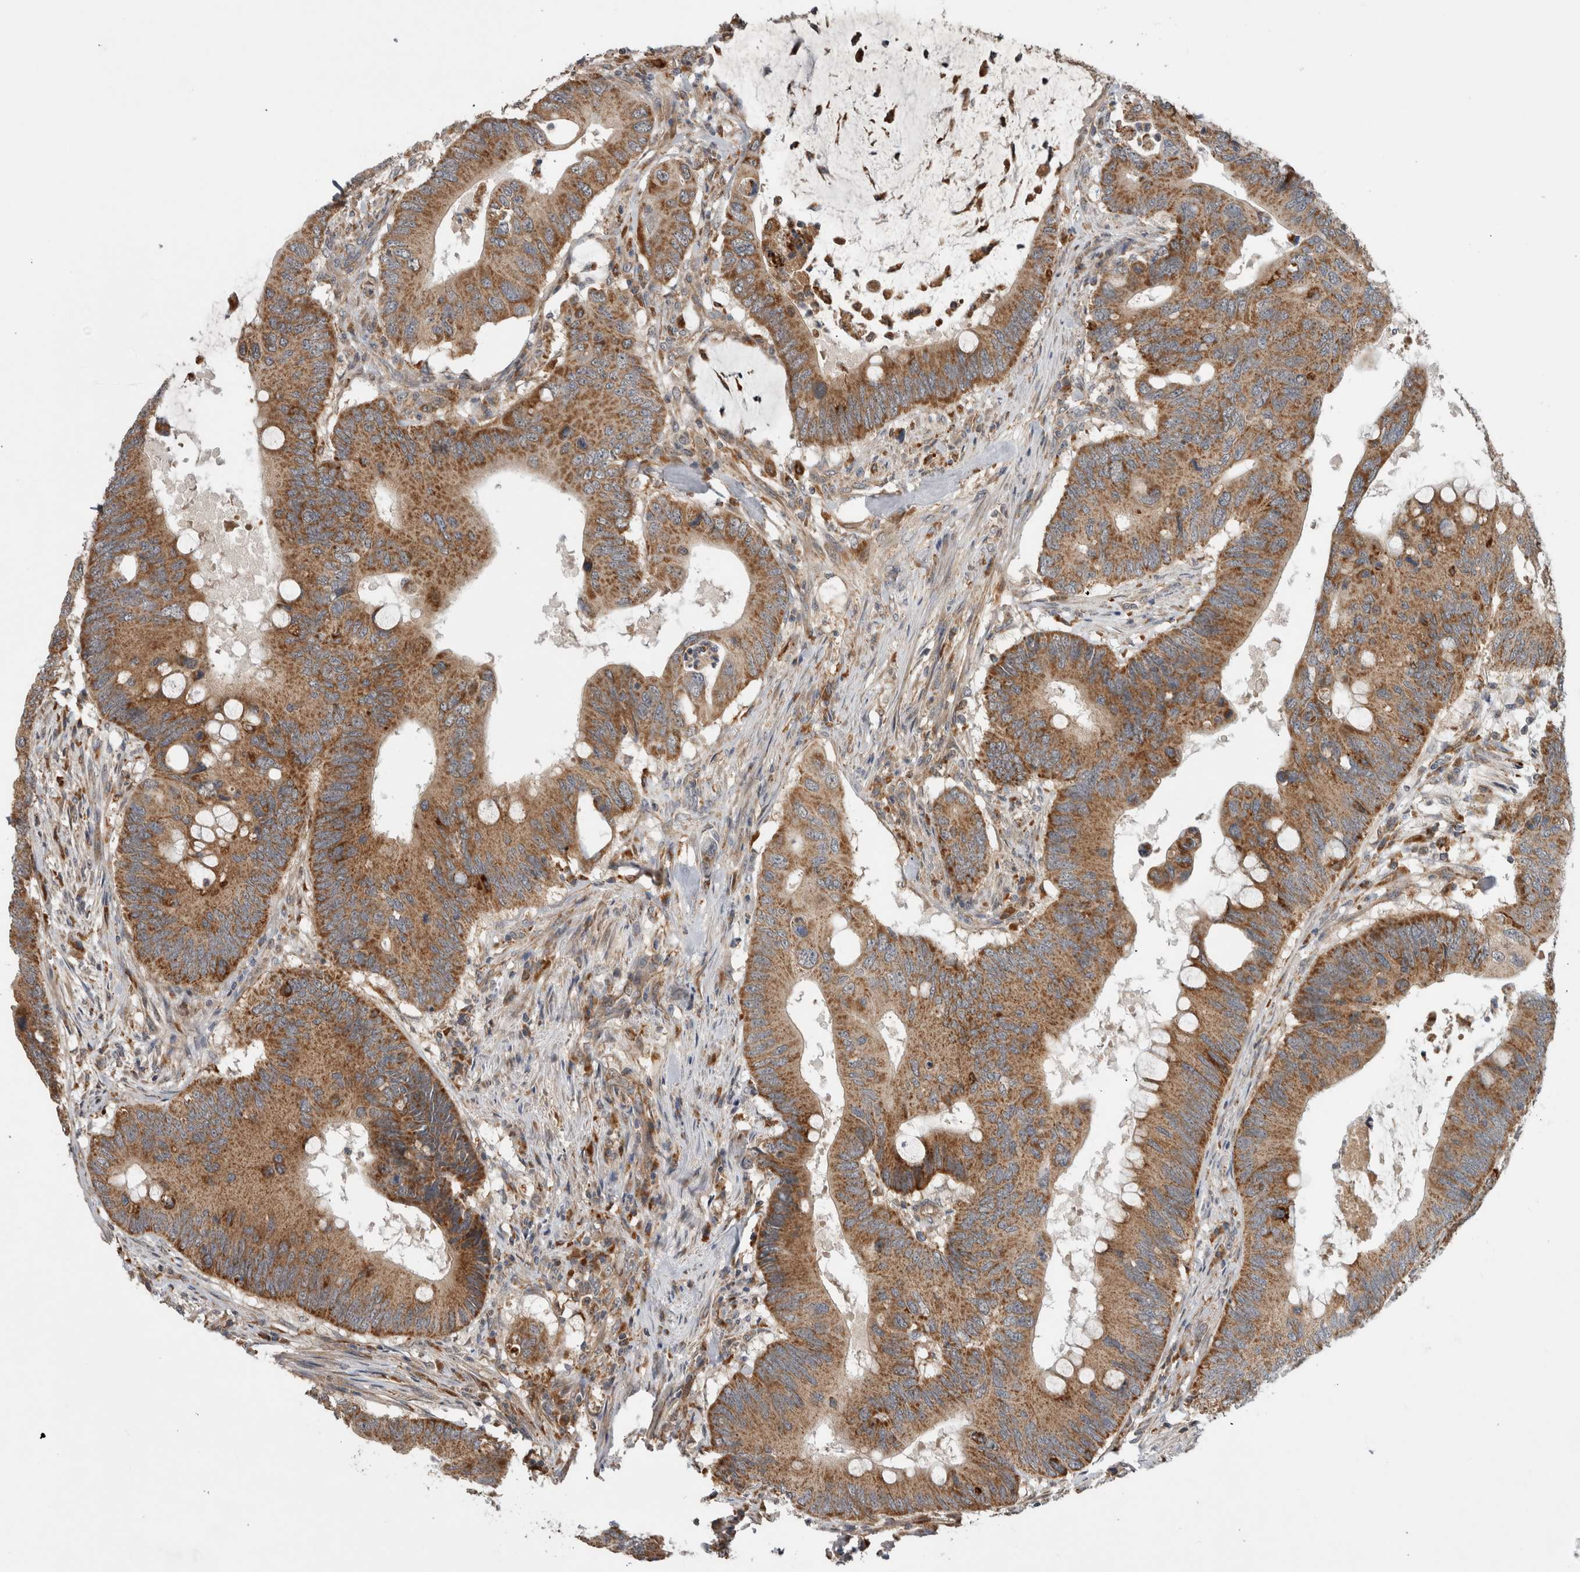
{"staining": {"intensity": "moderate", "quantity": ">75%", "location": "cytoplasmic/membranous"}, "tissue": "colorectal cancer", "cell_type": "Tumor cells", "image_type": "cancer", "snomed": [{"axis": "morphology", "description": "Adenocarcinoma, NOS"}, {"axis": "topography", "description": "Colon"}], "caption": "Moderate cytoplasmic/membranous positivity for a protein is seen in about >75% of tumor cells of colorectal adenocarcinoma using immunohistochemistry.", "gene": "ADGRL3", "patient": {"sex": "male", "age": 71}}